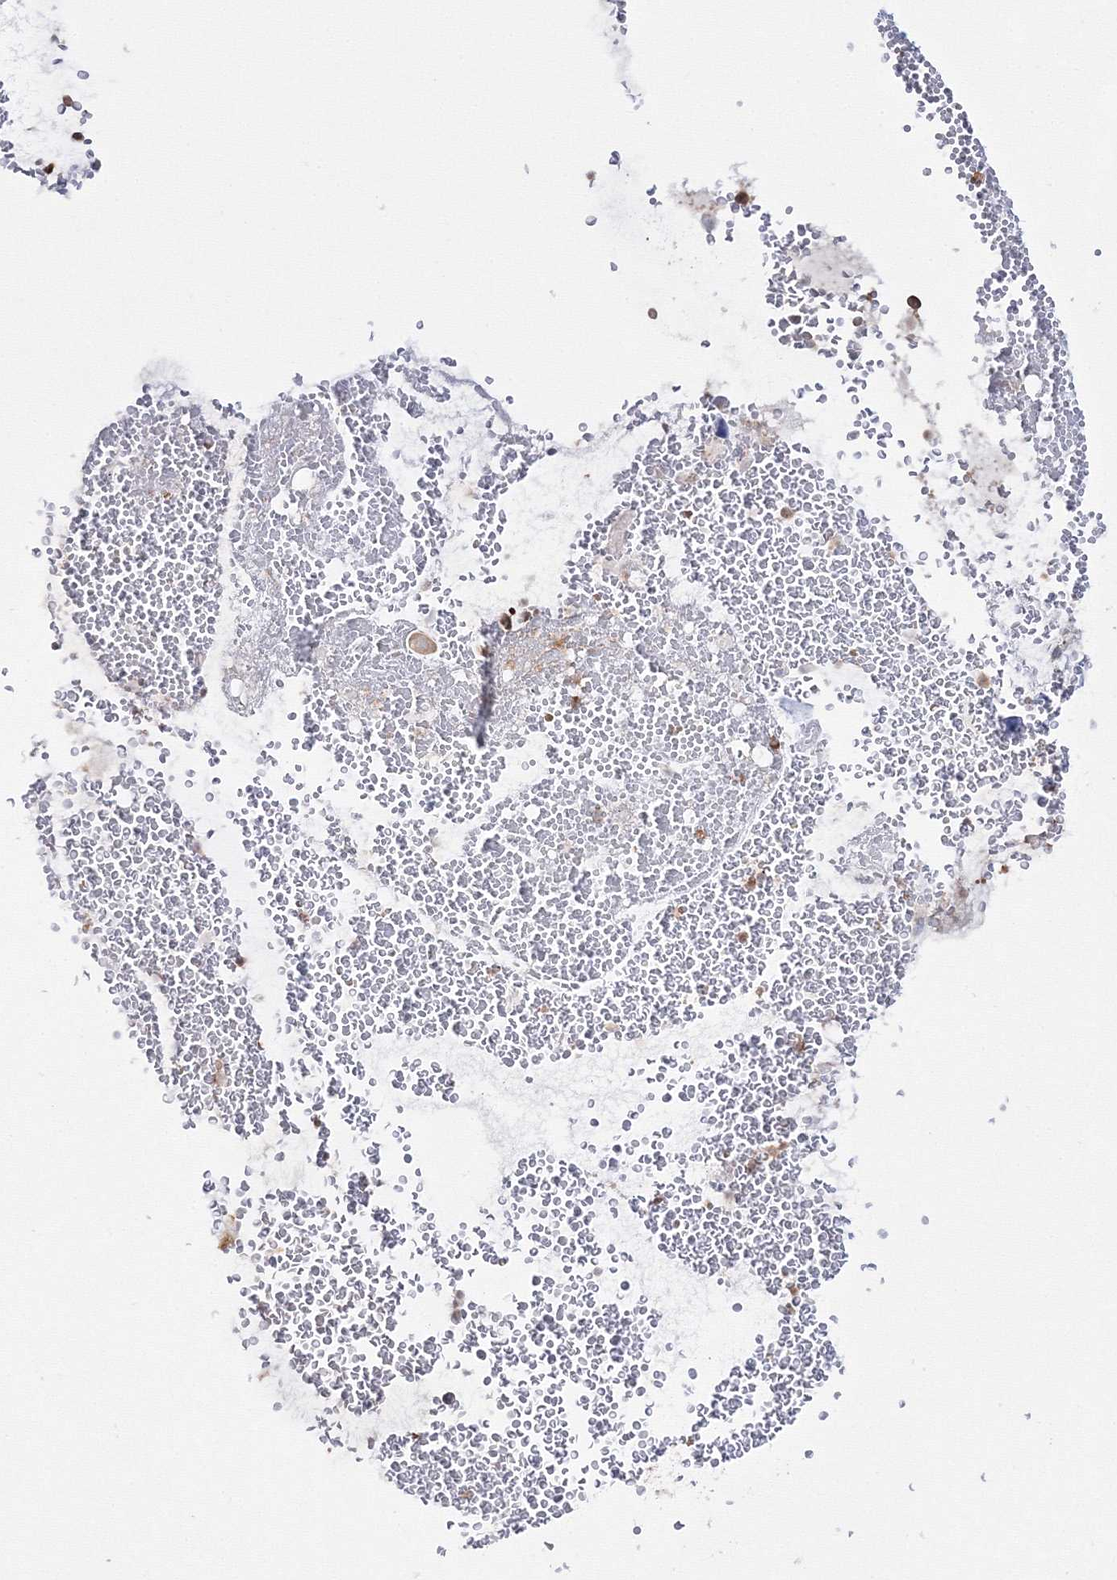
{"staining": {"intensity": "strong", "quantity": ">75%", "location": "cytoplasmic/membranous"}, "tissue": "bronchus", "cell_type": "Respiratory epithelial cells", "image_type": "normal", "snomed": [{"axis": "morphology", "description": "Normal tissue, NOS"}, {"axis": "morphology", "description": "Squamous cell carcinoma, NOS"}, {"axis": "topography", "description": "Lymph node"}, {"axis": "topography", "description": "Bronchus"}, {"axis": "topography", "description": "Lung"}], "caption": "The photomicrograph displays immunohistochemical staining of normal bronchus. There is strong cytoplasmic/membranous expression is identified in about >75% of respiratory epithelial cells.", "gene": "HARS1", "patient": {"sex": "male", "age": 66}}